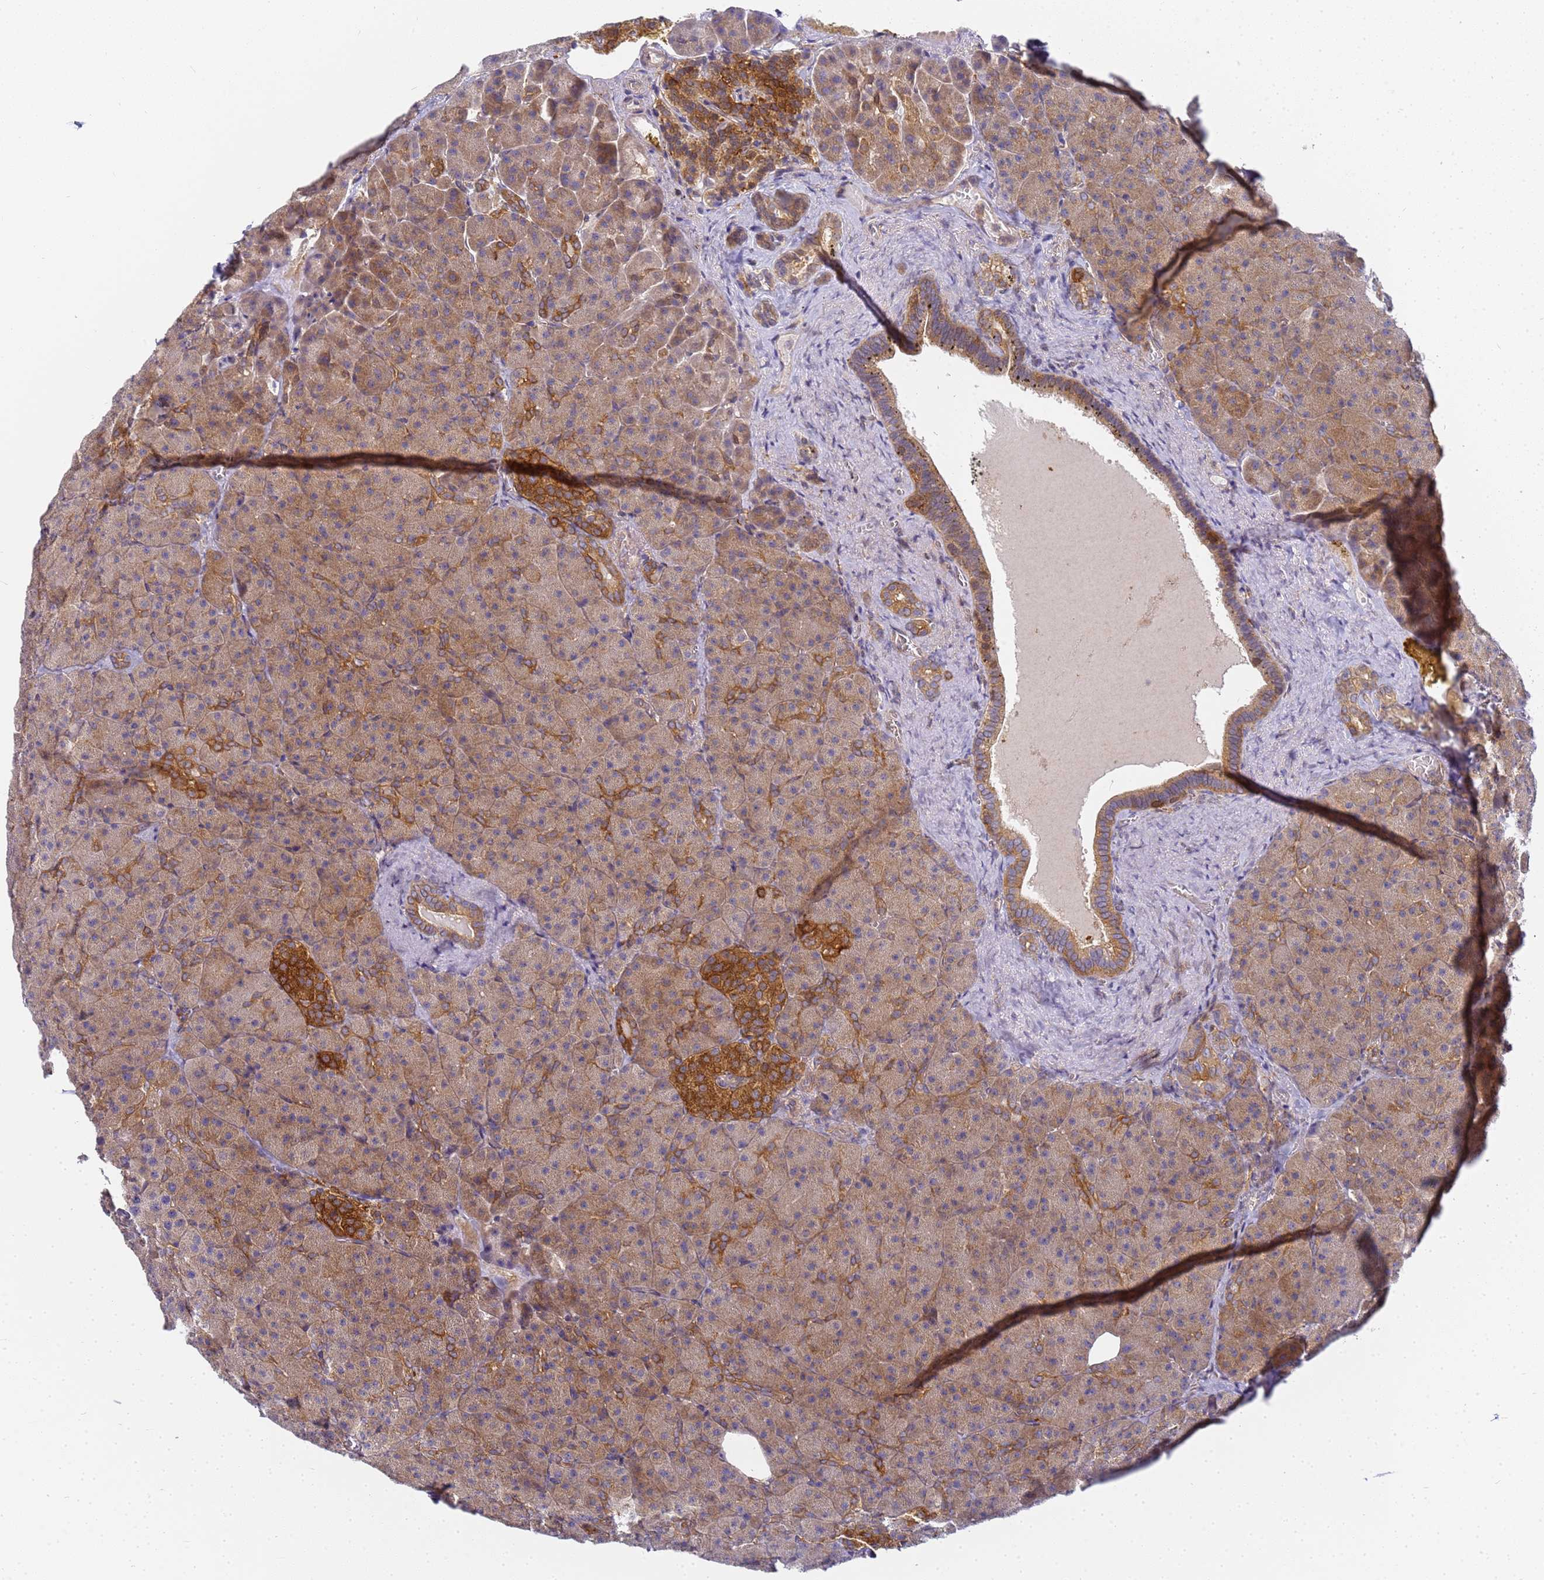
{"staining": {"intensity": "moderate", "quantity": ">75%", "location": "cytoplasmic/membranous"}, "tissue": "pancreas", "cell_type": "Exocrine glandular cells", "image_type": "normal", "snomed": [{"axis": "morphology", "description": "Normal tissue, NOS"}, {"axis": "topography", "description": "Pancreas"}], "caption": "An immunohistochemistry (IHC) image of normal tissue is shown. Protein staining in brown highlights moderate cytoplasmic/membranous positivity in pancreas within exocrine glandular cells. (brown staining indicates protein expression, while blue staining denotes nuclei).", "gene": "CHM", "patient": {"sex": "female", "age": 74}}